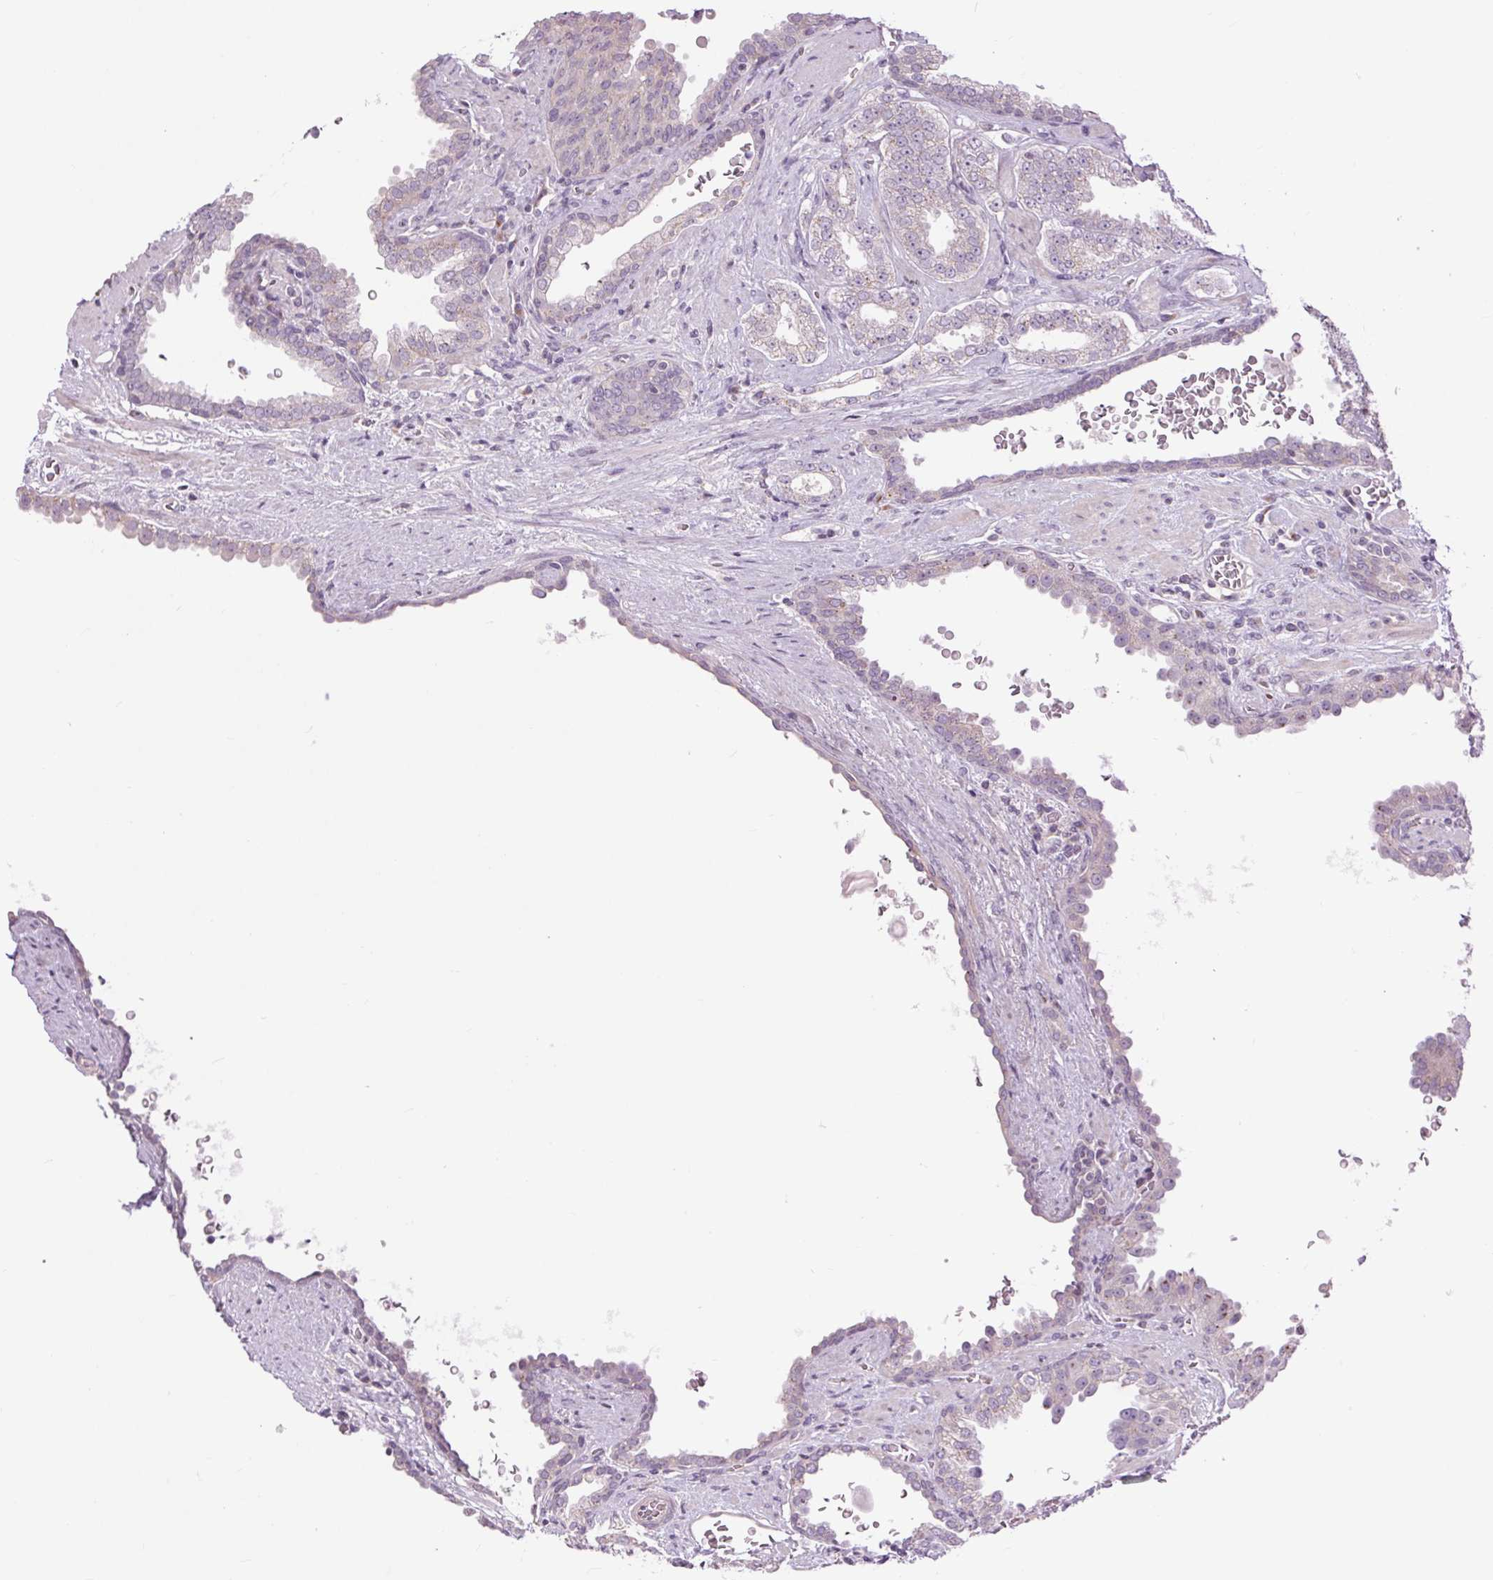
{"staining": {"intensity": "negative", "quantity": "none", "location": "none"}, "tissue": "prostate cancer", "cell_type": "Tumor cells", "image_type": "cancer", "snomed": [{"axis": "morphology", "description": "Adenocarcinoma, Low grade"}, {"axis": "topography", "description": "Prostate"}], "caption": "A histopathology image of human prostate cancer is negative for staining in tumor cells.", "gene": "CTNNA3", "patient": {"sex": "male", "age": 67}}